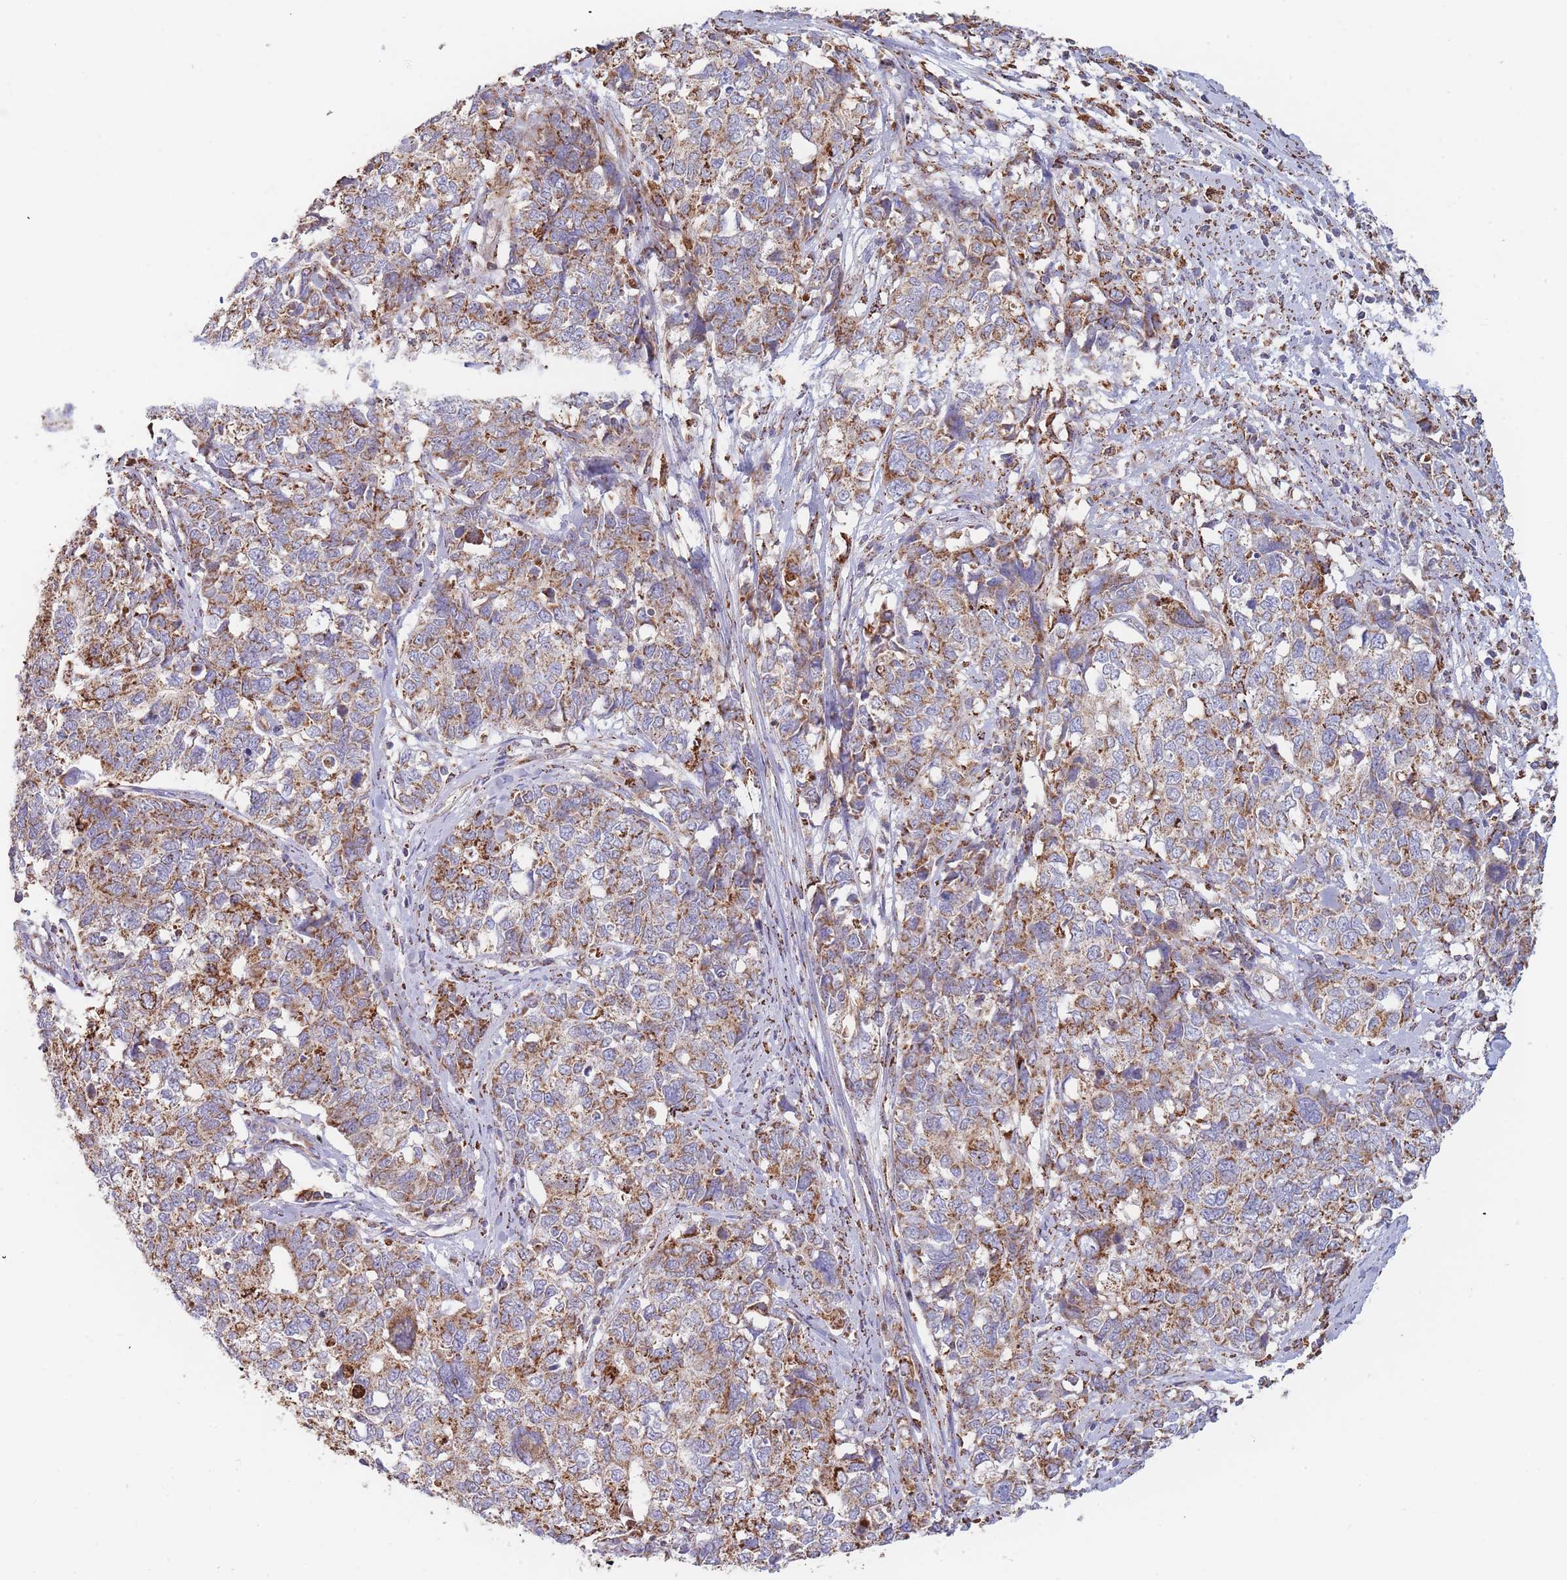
{"staining": {"intensity": "moderate", "quantity": ">75%", "location": "cytoplasmic/membranous"}, "tissue": "cervical cancer", "cell_type": "Tumor cells", "image_type": "cancer", "snomed": [{"axis": "morphology", "description": "Squamous cell carcinoma, NOS"}, {"axis": "topography", "description": "Cervix"}], "caption": "This image displays IHC staining of human squamous cell carcinoma (cervical), with medium moderate cytoplasmic/membranous expression in approximately >75% of tumor cells.", "gene": "MRPL17", "patient": {"sex": "female", "age": 63}}